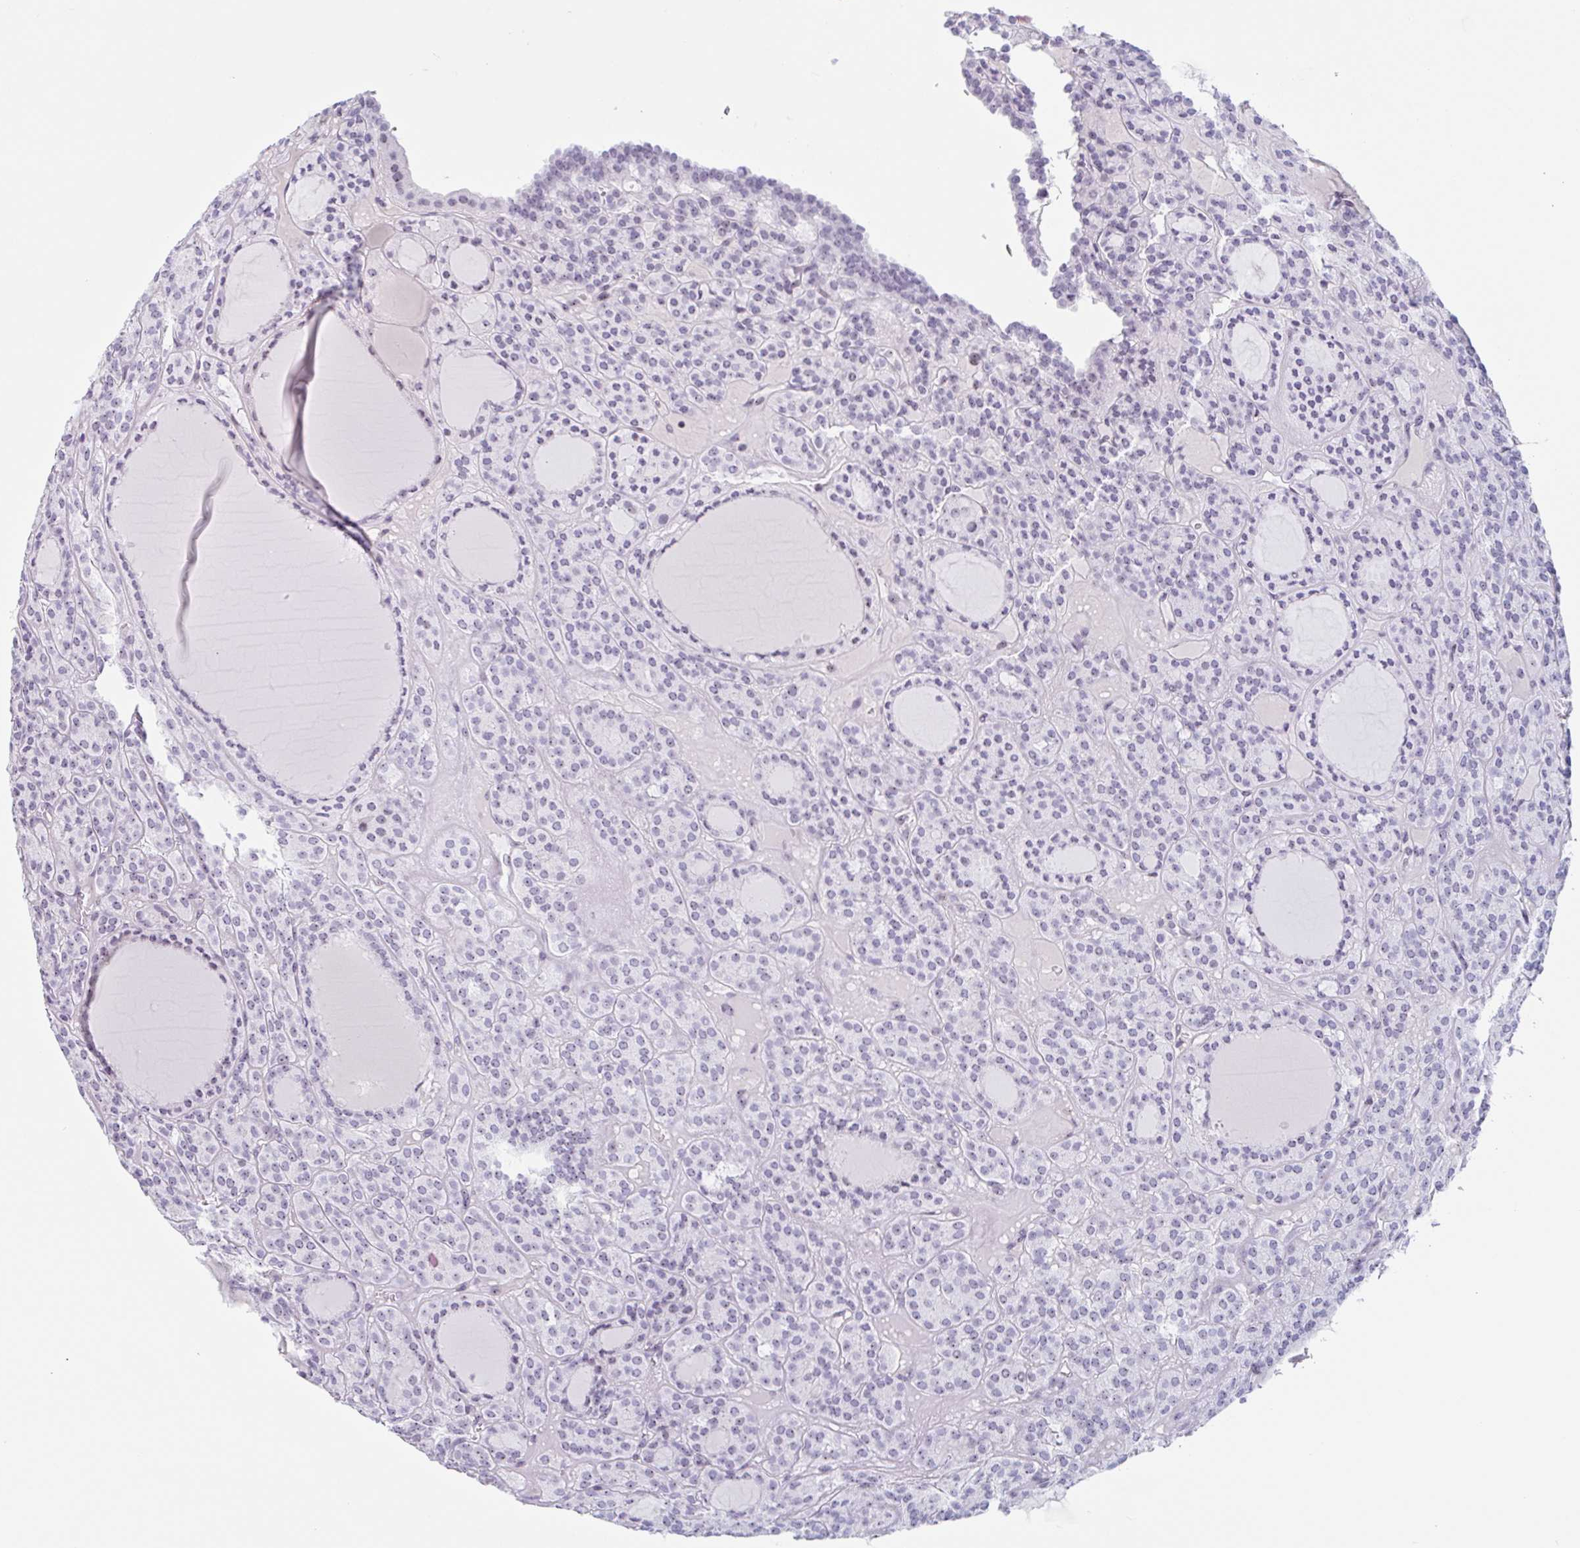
{"staining": {"intensity": "weak", "quantity": "<25%", "location": "nuclear"}, "tissue": "thyroid cancer", "cell_type": "Tumor cells", "image_type": "cancer", "snomed": [{"axis": "morphology", "description": "Follicular adenoma carcinoma, NOS"}, {"axis": "topography", "description": "Thyroid gland"}], "caption": "This micrograph is of thyroid cancer stained with IHC to label a protein in brown with the nuclei are counter-stained blue. There is no staining in tumor cells.", "gene": "LENG9", "patient": {"sex": "female", "age": 63}}